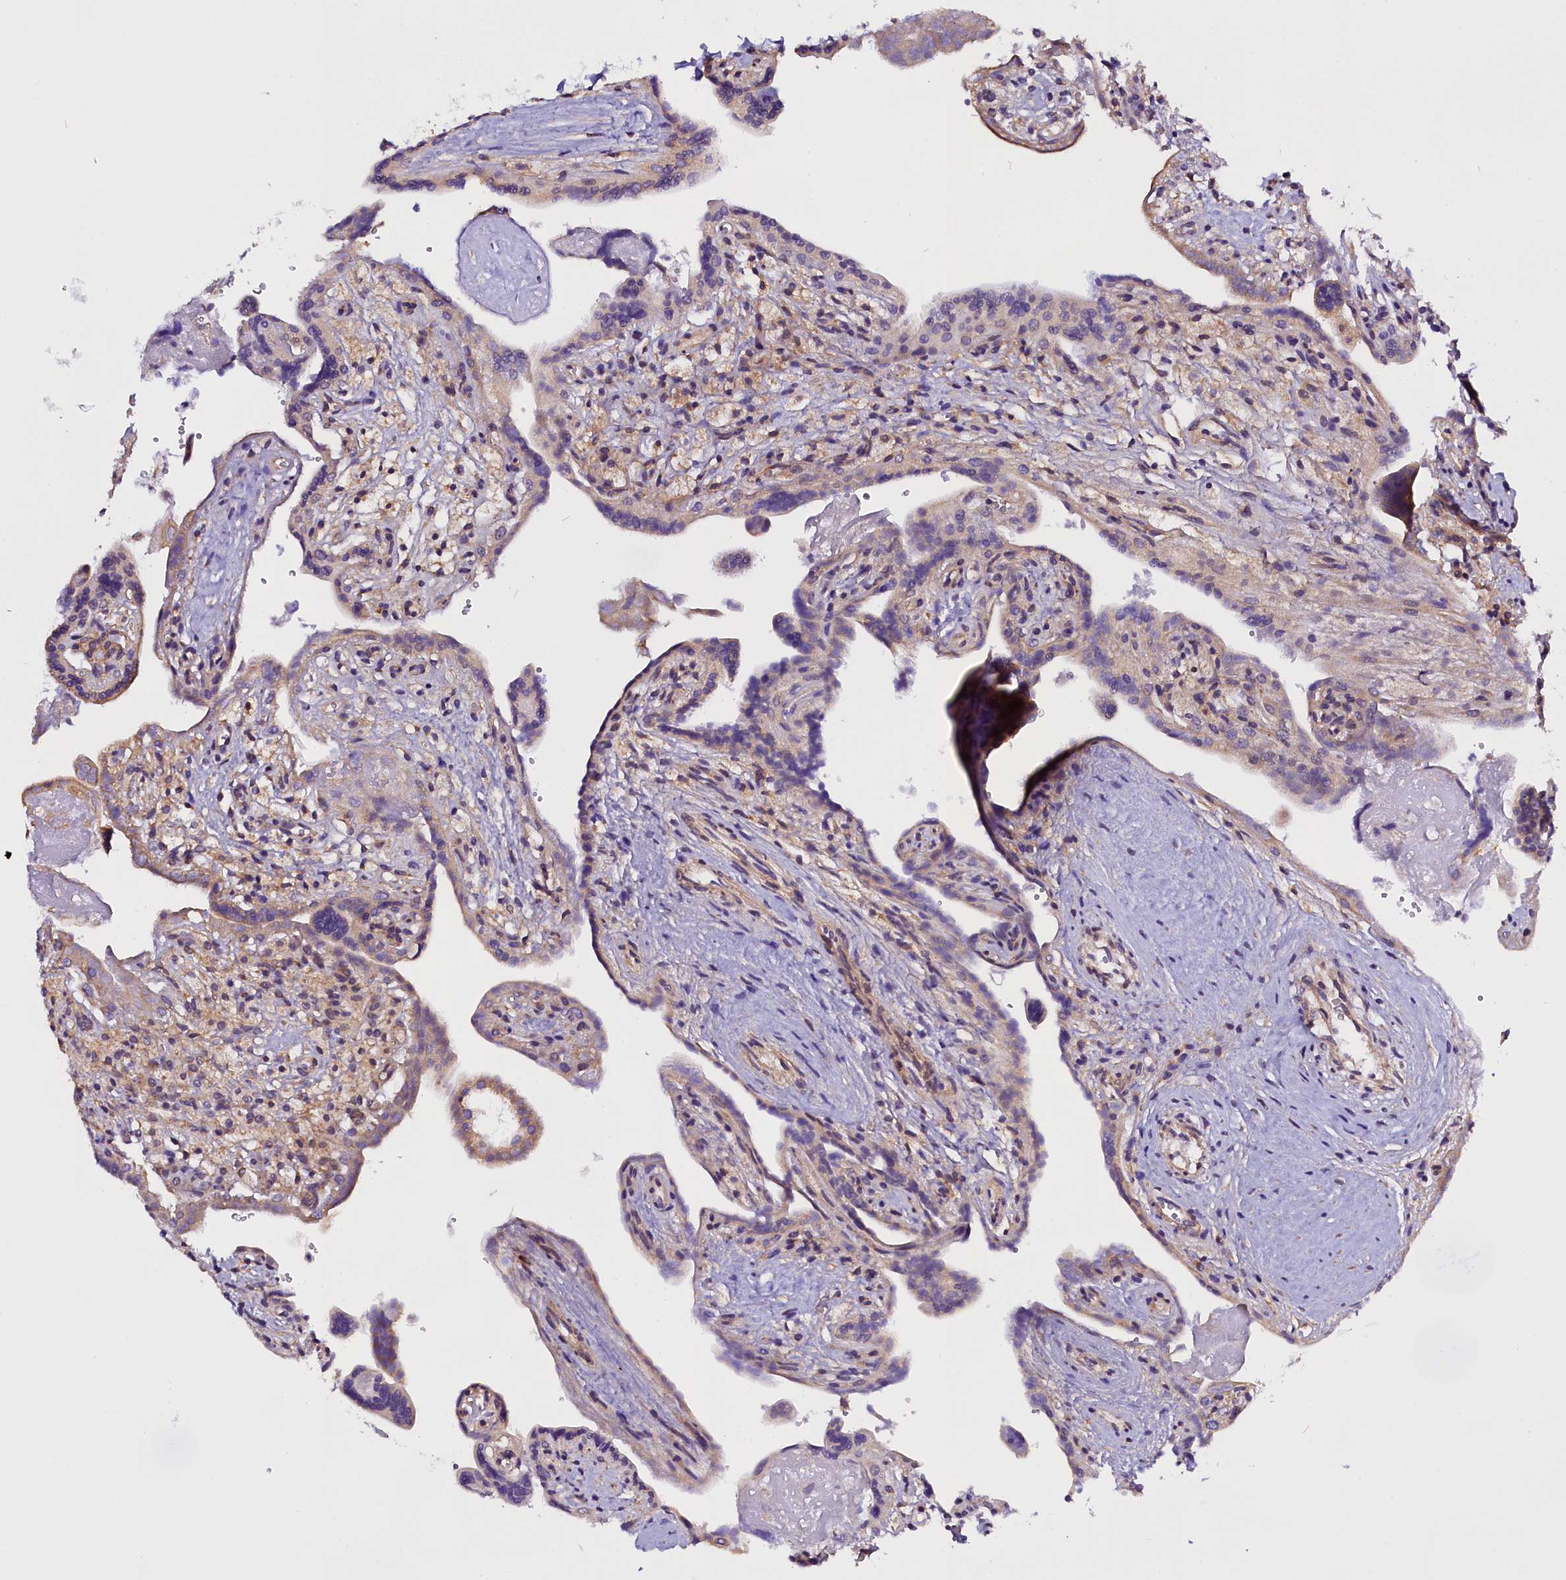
{"staining": {"intensity": "weak", "quantity": "25%-75%", "location": "cytoplasmic/membranous"}, "tissue": "placenta", "cell_type": "Trophoblastic cells", "image_type": "normal", "snomed": [{"axis": "morphology", "description": "Normal tissue, NOS"}, {"axis": "topography", "description": "Placenta"}], "caption": "A brown stain highlights weak cytoplasmic/membranous positivity of a protein in trophoblastic cells of normal human placenta.", "gene": "UACA", "patient": {"sex": "female", "age": 37}}